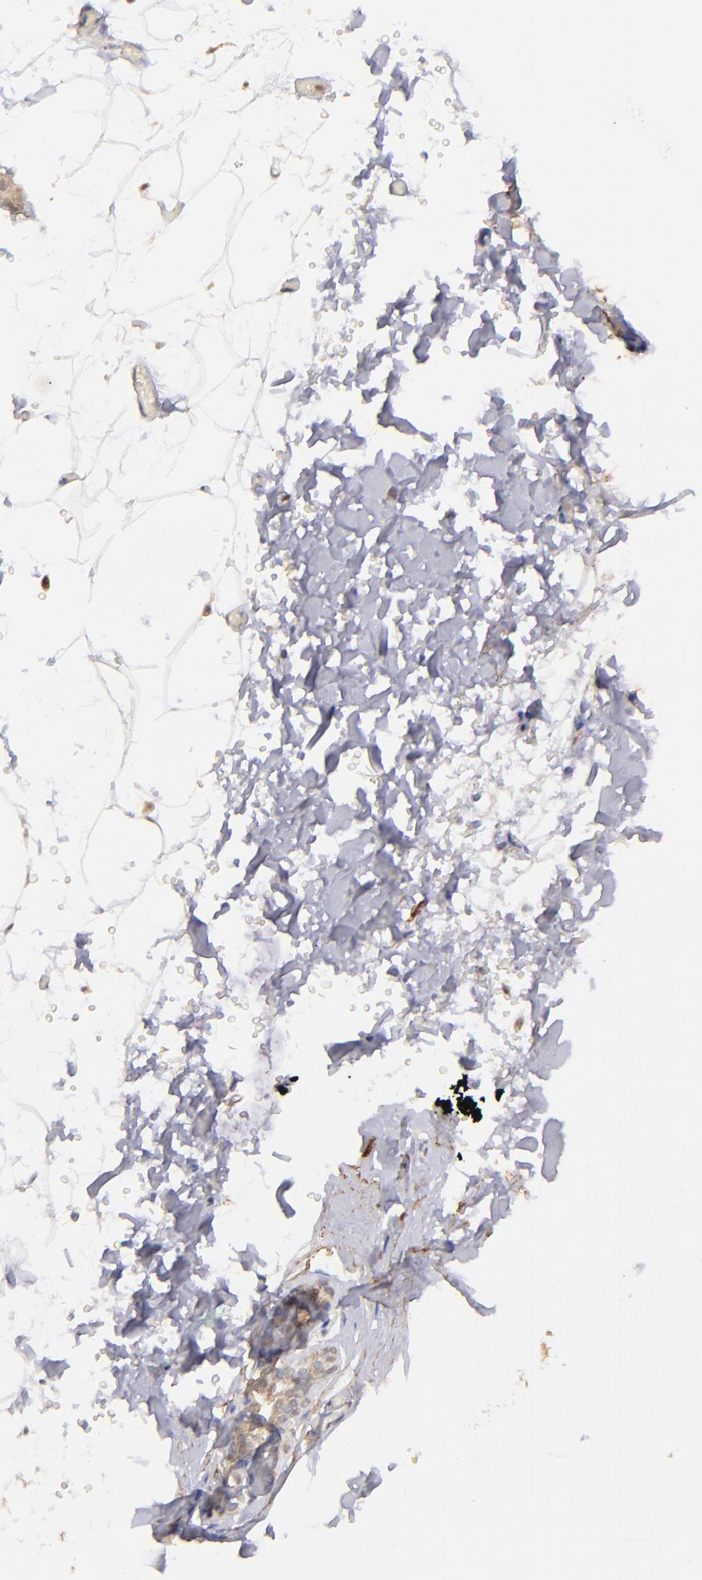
{"staining": {"intensity": "moderate", "quantity": "<25%", "location": "cytoplasmic/membranous"}, "tissue": "adipose tissue", "cell_type": "Adipocytes", "image_type": "normal", "snomed": [{"axis": "morphology", "description": "Normal tissue, NOS"}, {"axis": "topography", "description": "Soft tissue"}], "caption": "There is low levels of moderate cytoplasmic/membranous positivity in adipocytes of normal adipose tissue, as demonstrated by immunohistochemical staining (brown color).", "gene": "ZFYVE1", "patient": {"sex": "male", "age": 72}}